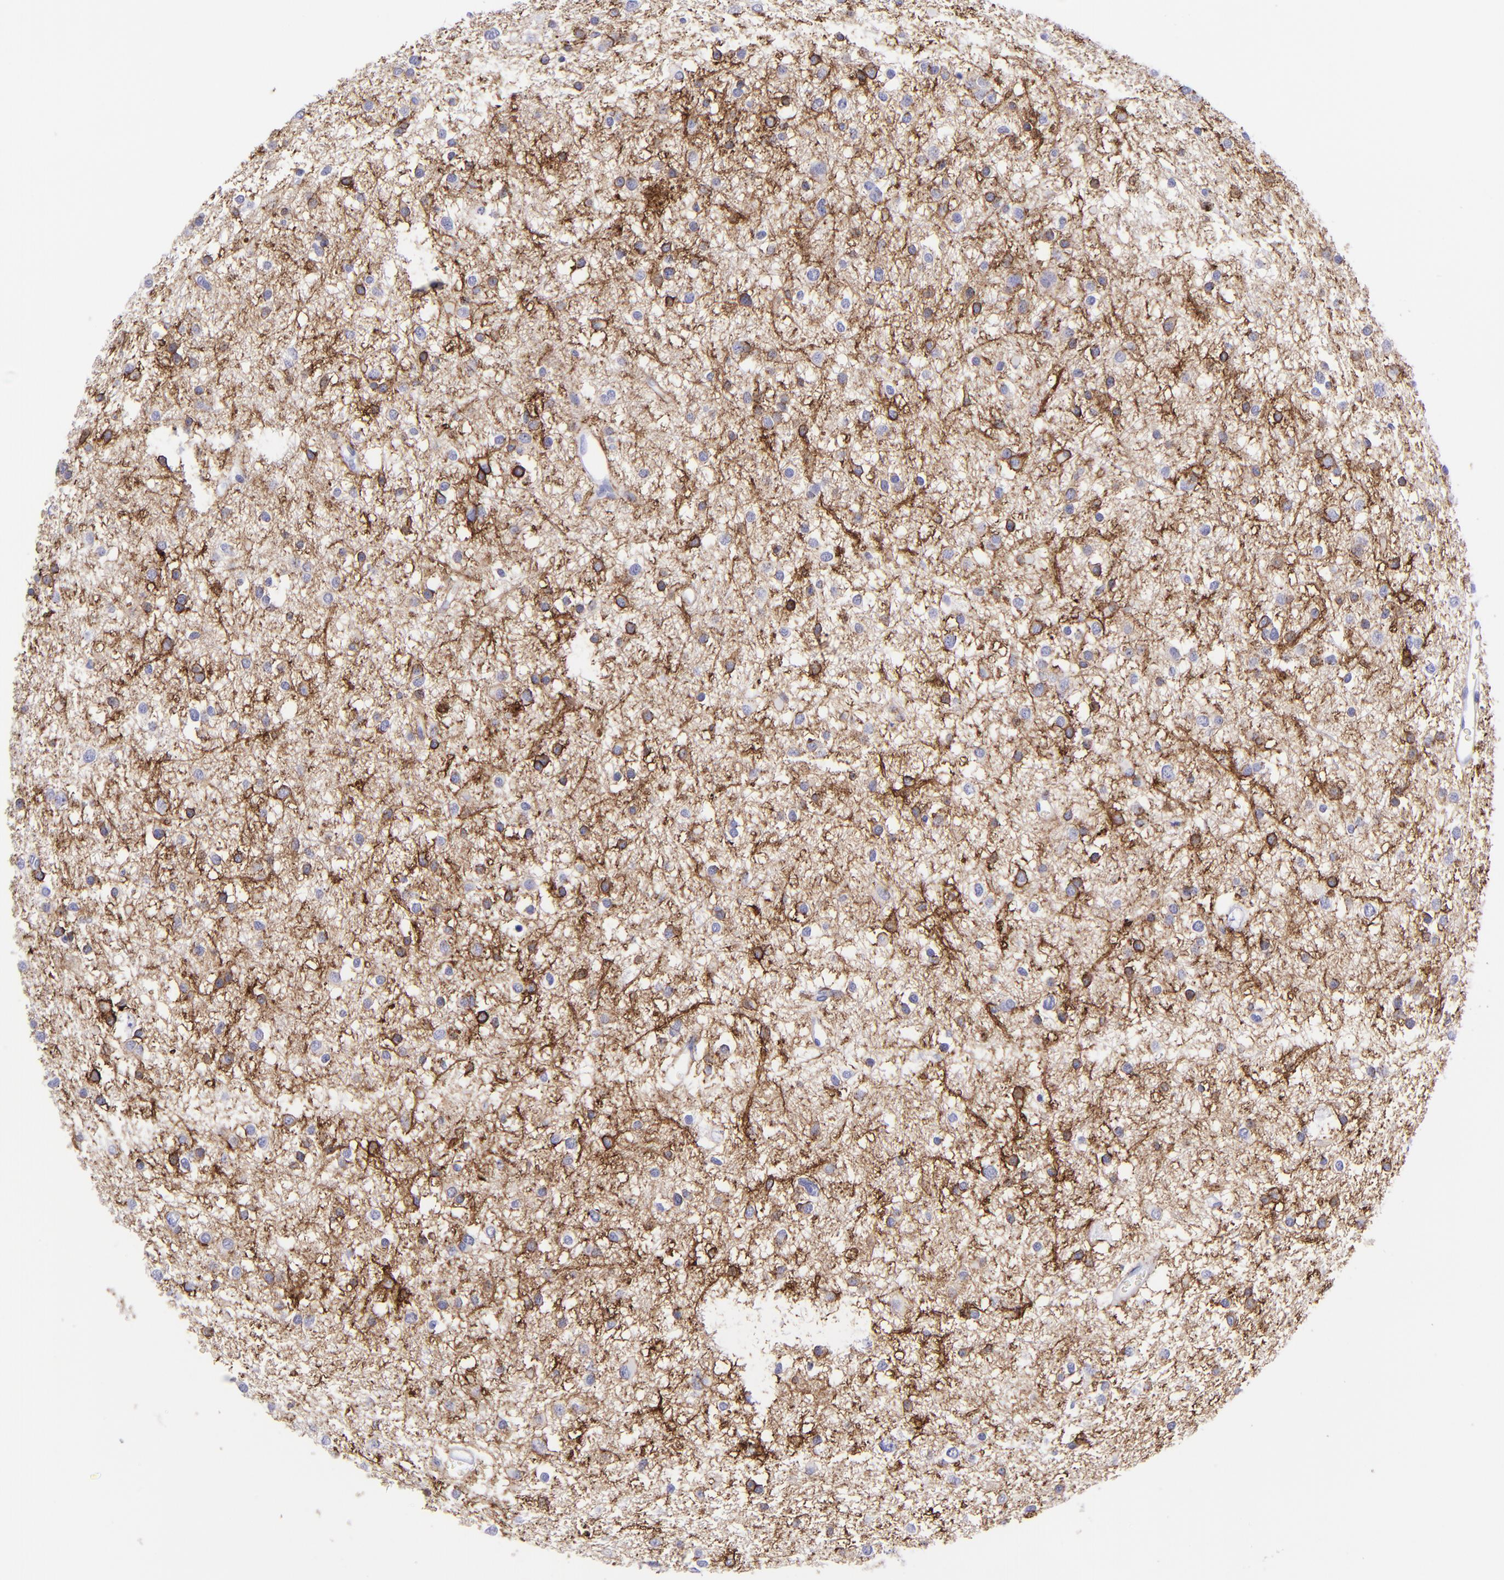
{"staining": {"intensity": "negative", "quantity": "none", "location": "none"}, "tissue": "glioma", "cell_type": "Tumor cells", "image_type": "cancer", "snomed": [{"axis": "morphology", "description": "Glioma, malignant, Low grade"}, {"axis": "topography", "description": "Brain"}], "caption": "This is an immunohistochemistry micrograph of human glioma. There is no positivity in tumor cells.", "gene": "SLC1A3", "patient": {"sex": "female", "age": 36}}